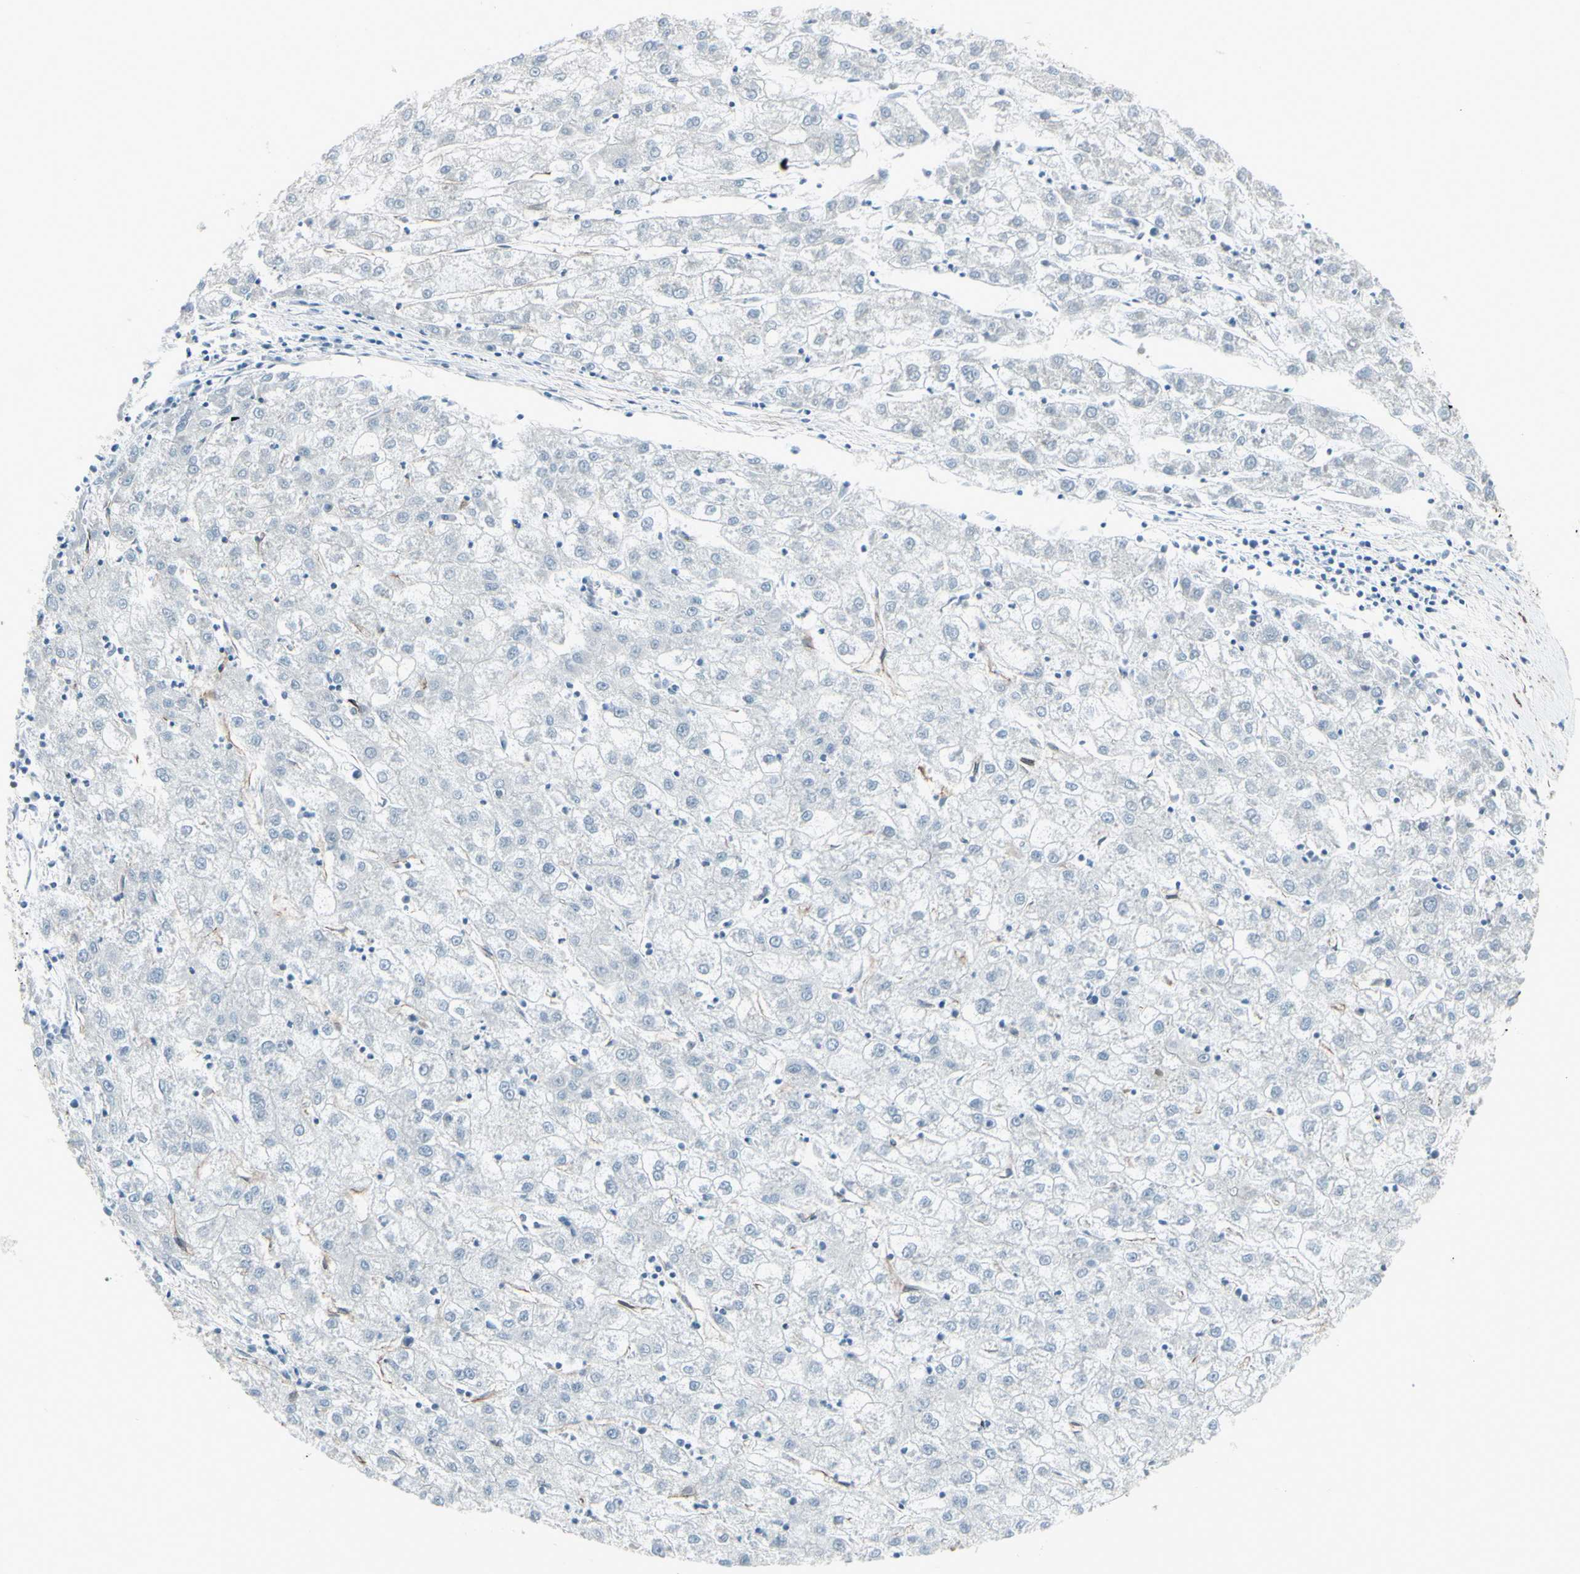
{"staining": {"intensity": "negative", "quantity": "none", "location": "none"}, "tissue": "liver cancer", "cell_type": "Tumor cells", "image_type": "cancer", "snomed": [{"axis": "morphology", "description": "Carcinoma, Hepatocellular, NOS"}, {"axis": "topography", "description": "Liver"}], "caption": "Immunohistochemistry (IHC) photomicrograph of neoplastic tissue: hepatocellular carcinoma (liver) stained with DAB exhibits no significant protein positivity in tumor cells. (Brightfield microscopy of DAB immunohistochemistry at high magnification).", "gene": "DTX3L", "patient": {"sex": "male", "age": 72}}